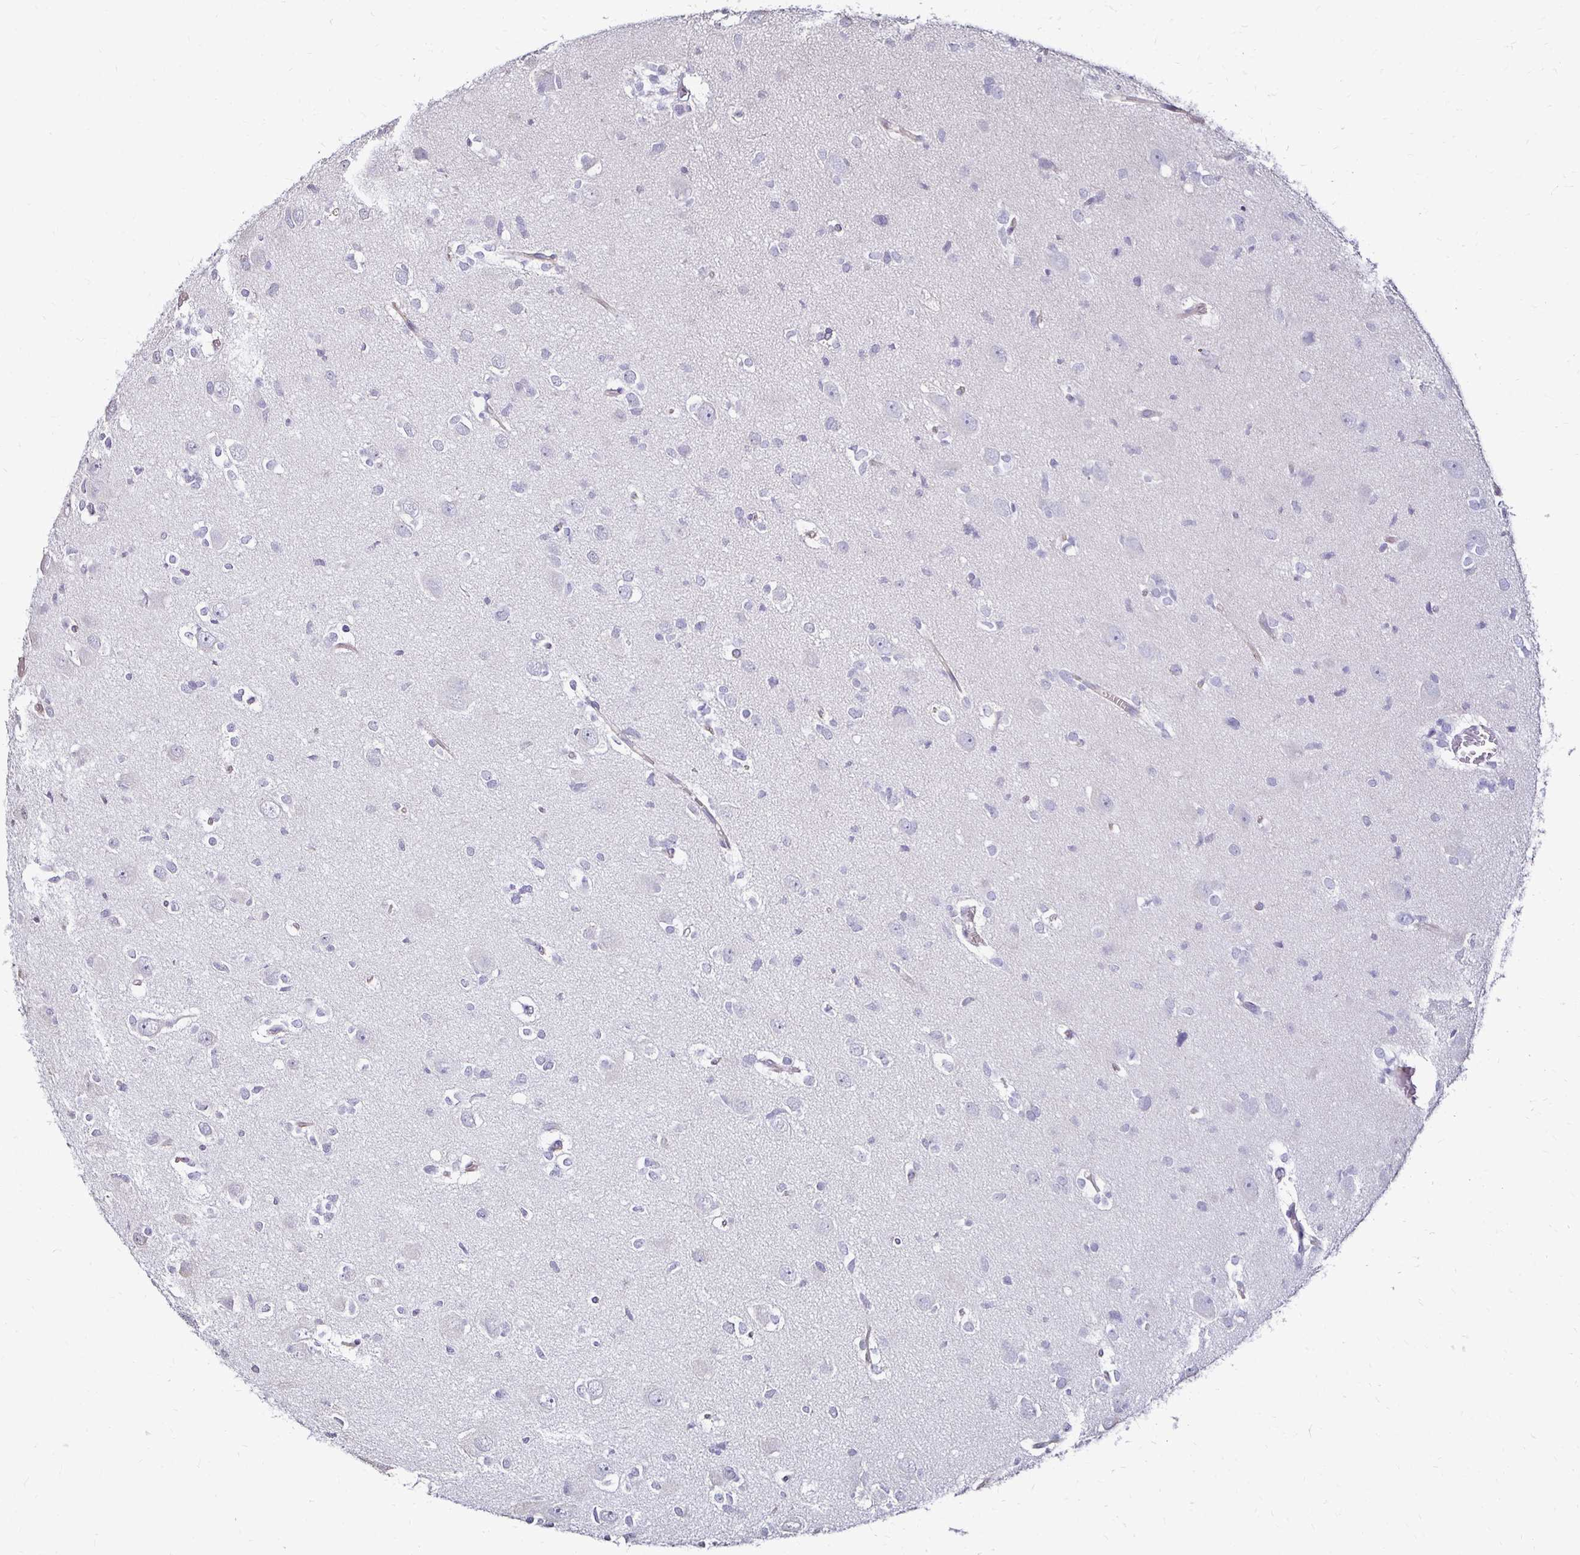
{"staining": {"intensity": "negative", "quantity": "none", "location": "none"}, "tissue": "glioma", "cell_type": "Tumor cells", "image_type": "cancer", "snomed": [{"axis": "morphology", "description": "Glioma, malignant, High grade"}, {"axis": "topography", "description": "Brain"}], "caption": "Immunohistochemistry (IHC) micrograph of glioma stained for a protein (brown), which displays no positivity in tumor cells. (DAB (3,3'-diaminobenzidine) immunohistochemistry with hematoxylin counter stain).", "gene": "ITGB1", "patient": {"sex": "male", "age": 23}}